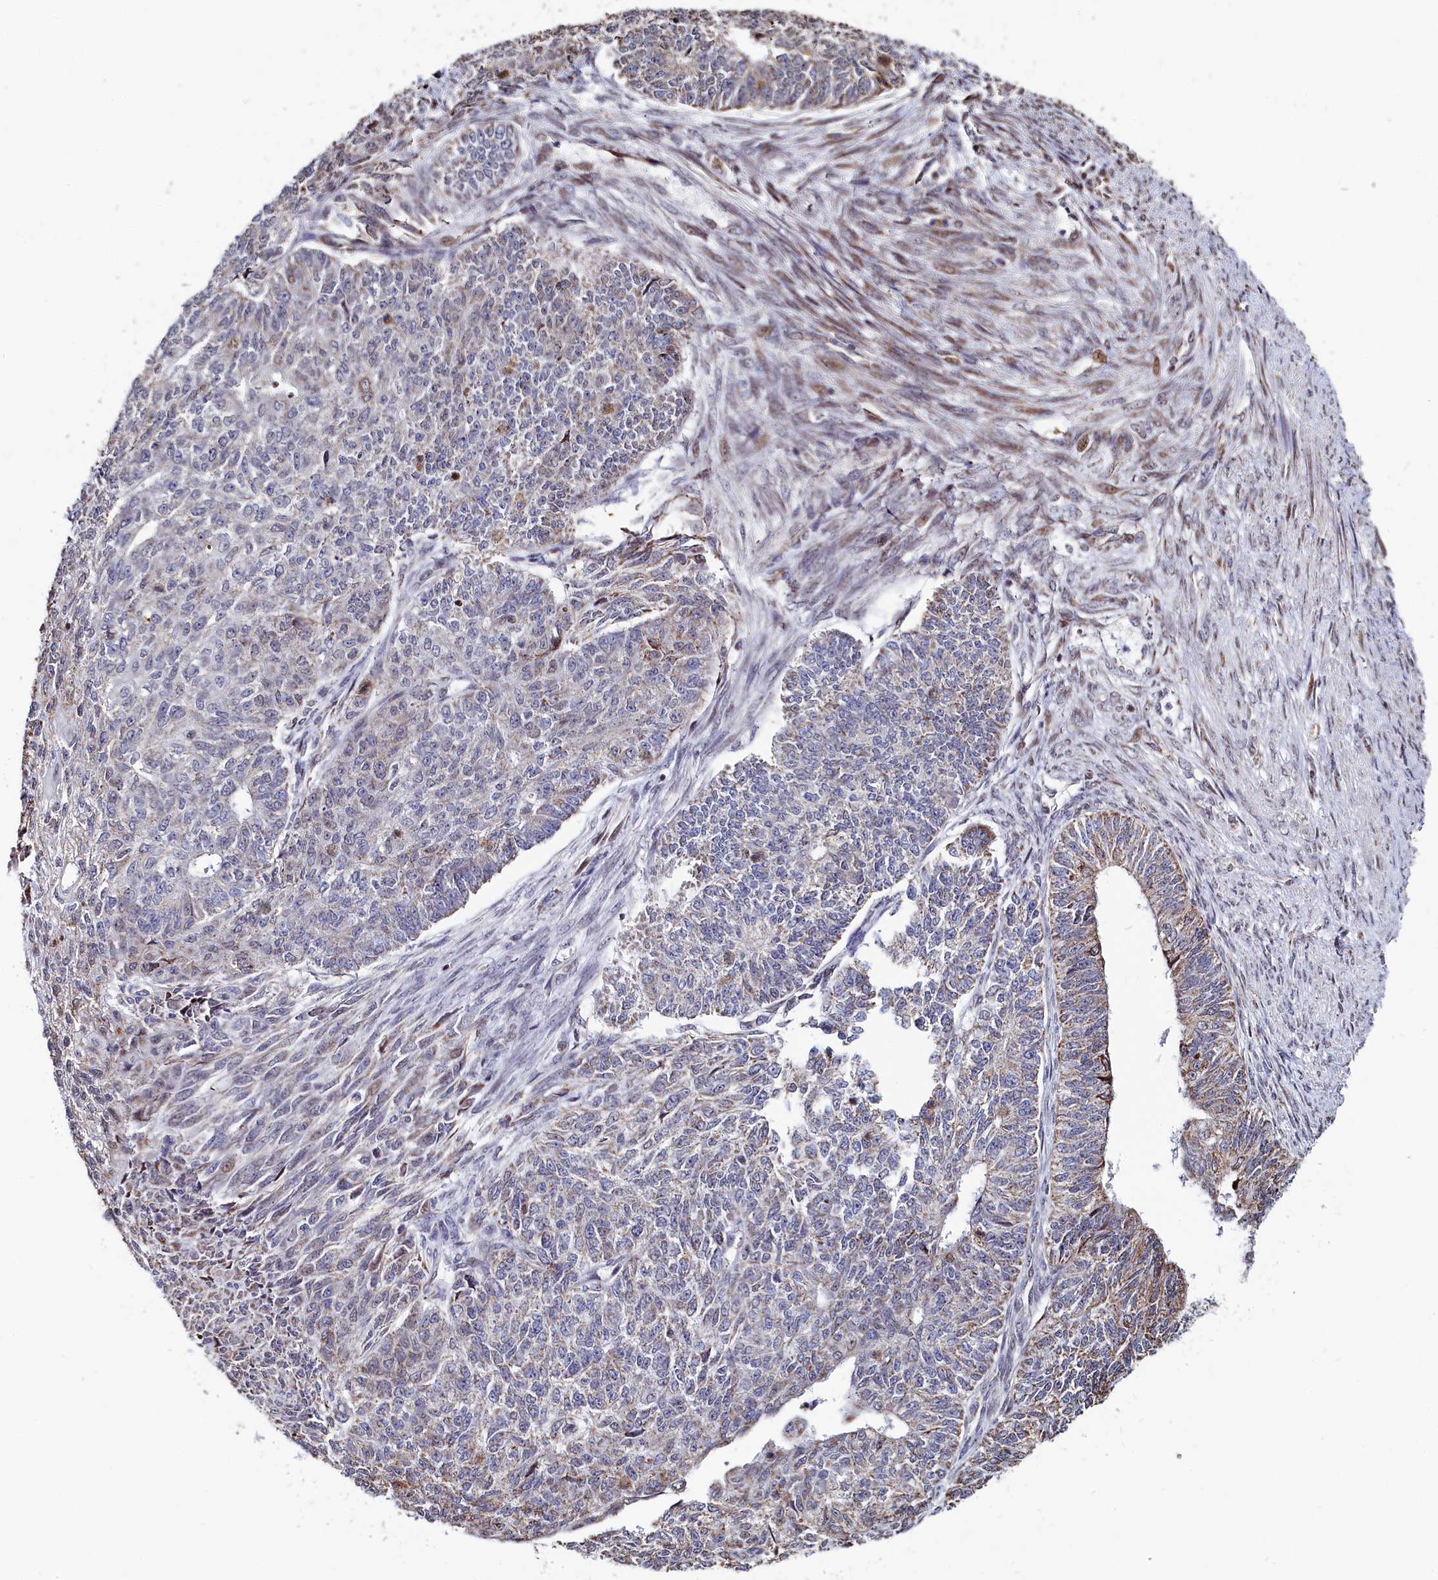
{"staining": {"intensity": "weak", "quantity": "25%-75%", "location": "cytoplasmic/membranous"}, "tissue": "endometrial cancer", "cell_type": "Tumor cells", "image_type": "cancer", "snomed": [{"axis": "morphology", "description": "Adenocarcinoma, NOS"}, {"axis": "topography", "description": "Endometrium"}], "caption": "Immunohistochemical staining of human endometrial cancer (adenocarcinoma) exhibits low levels of weak cytoplasmic/membranous expression in approximately 25%-75% of tumor cells.", "gene": "HDGFL3", "patient": {"sex": "female", "age": 32}}